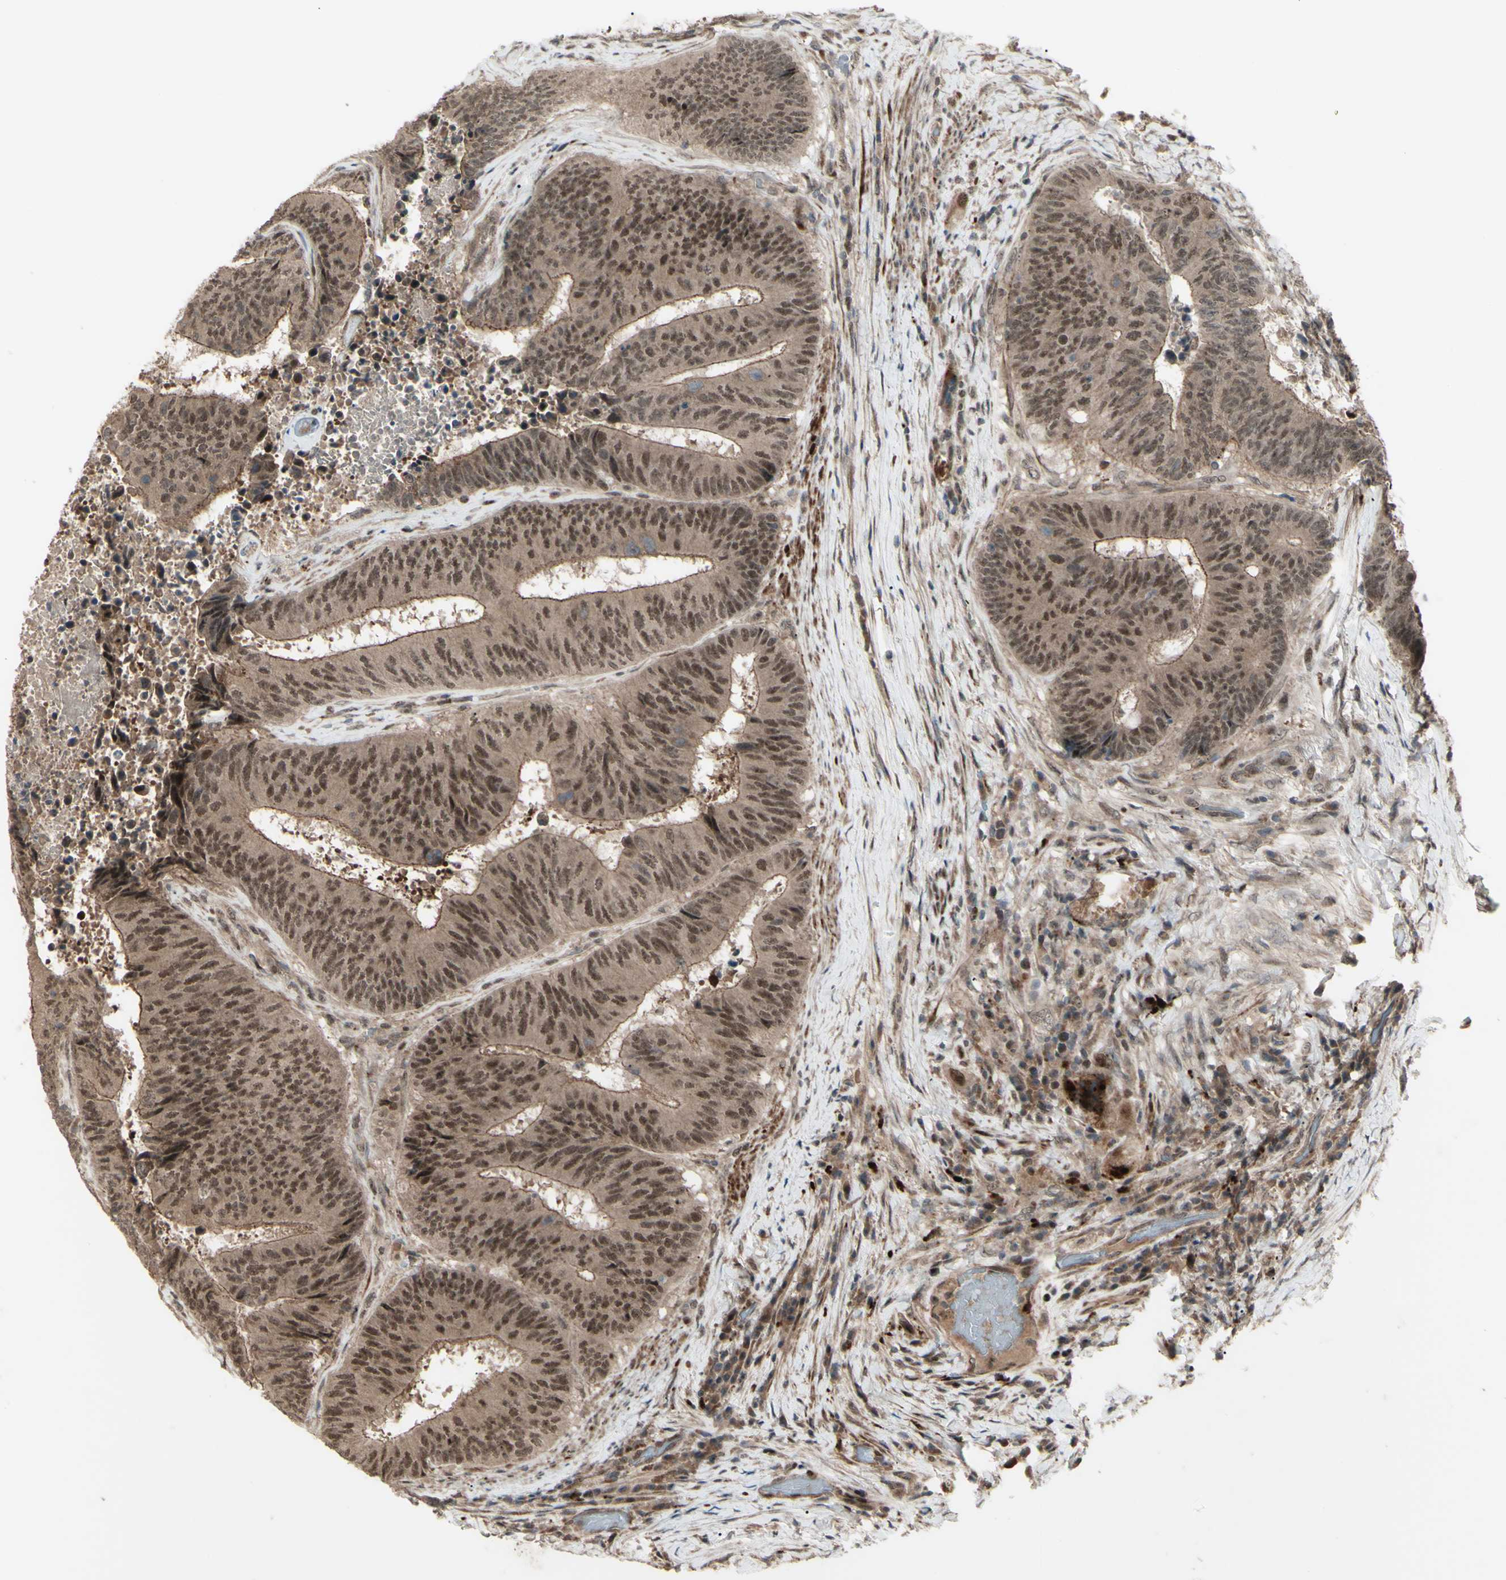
{"staining": {"intensity": "moderate", "quantity": ">75%", "location": "cytoplasmic/membranous,nuclear"}, "tissue": "colorectal cancer", "cell_type": "Tumor cells", "image_type": "cancer", "snomed": [{"axis": "morphology", "description": "Adenocarcinoma, NOS"}, {"axis": "topography", "description": "Rectum"}], "caption": "High-power microscopy captured an IHC image of colorectal cancer (adenocarcinoma), revealing moderate cytoplasmic/membranous and nuclear expression in about >75% of tumor cells. (Stains: DAB (3,3'-diaminobenzidine) in brown, nuclei in blue, Microscopy: brightfield microscopy at high magnification).", "gene": "MLF2", "patient": {"sex": "male", "age": 72}}